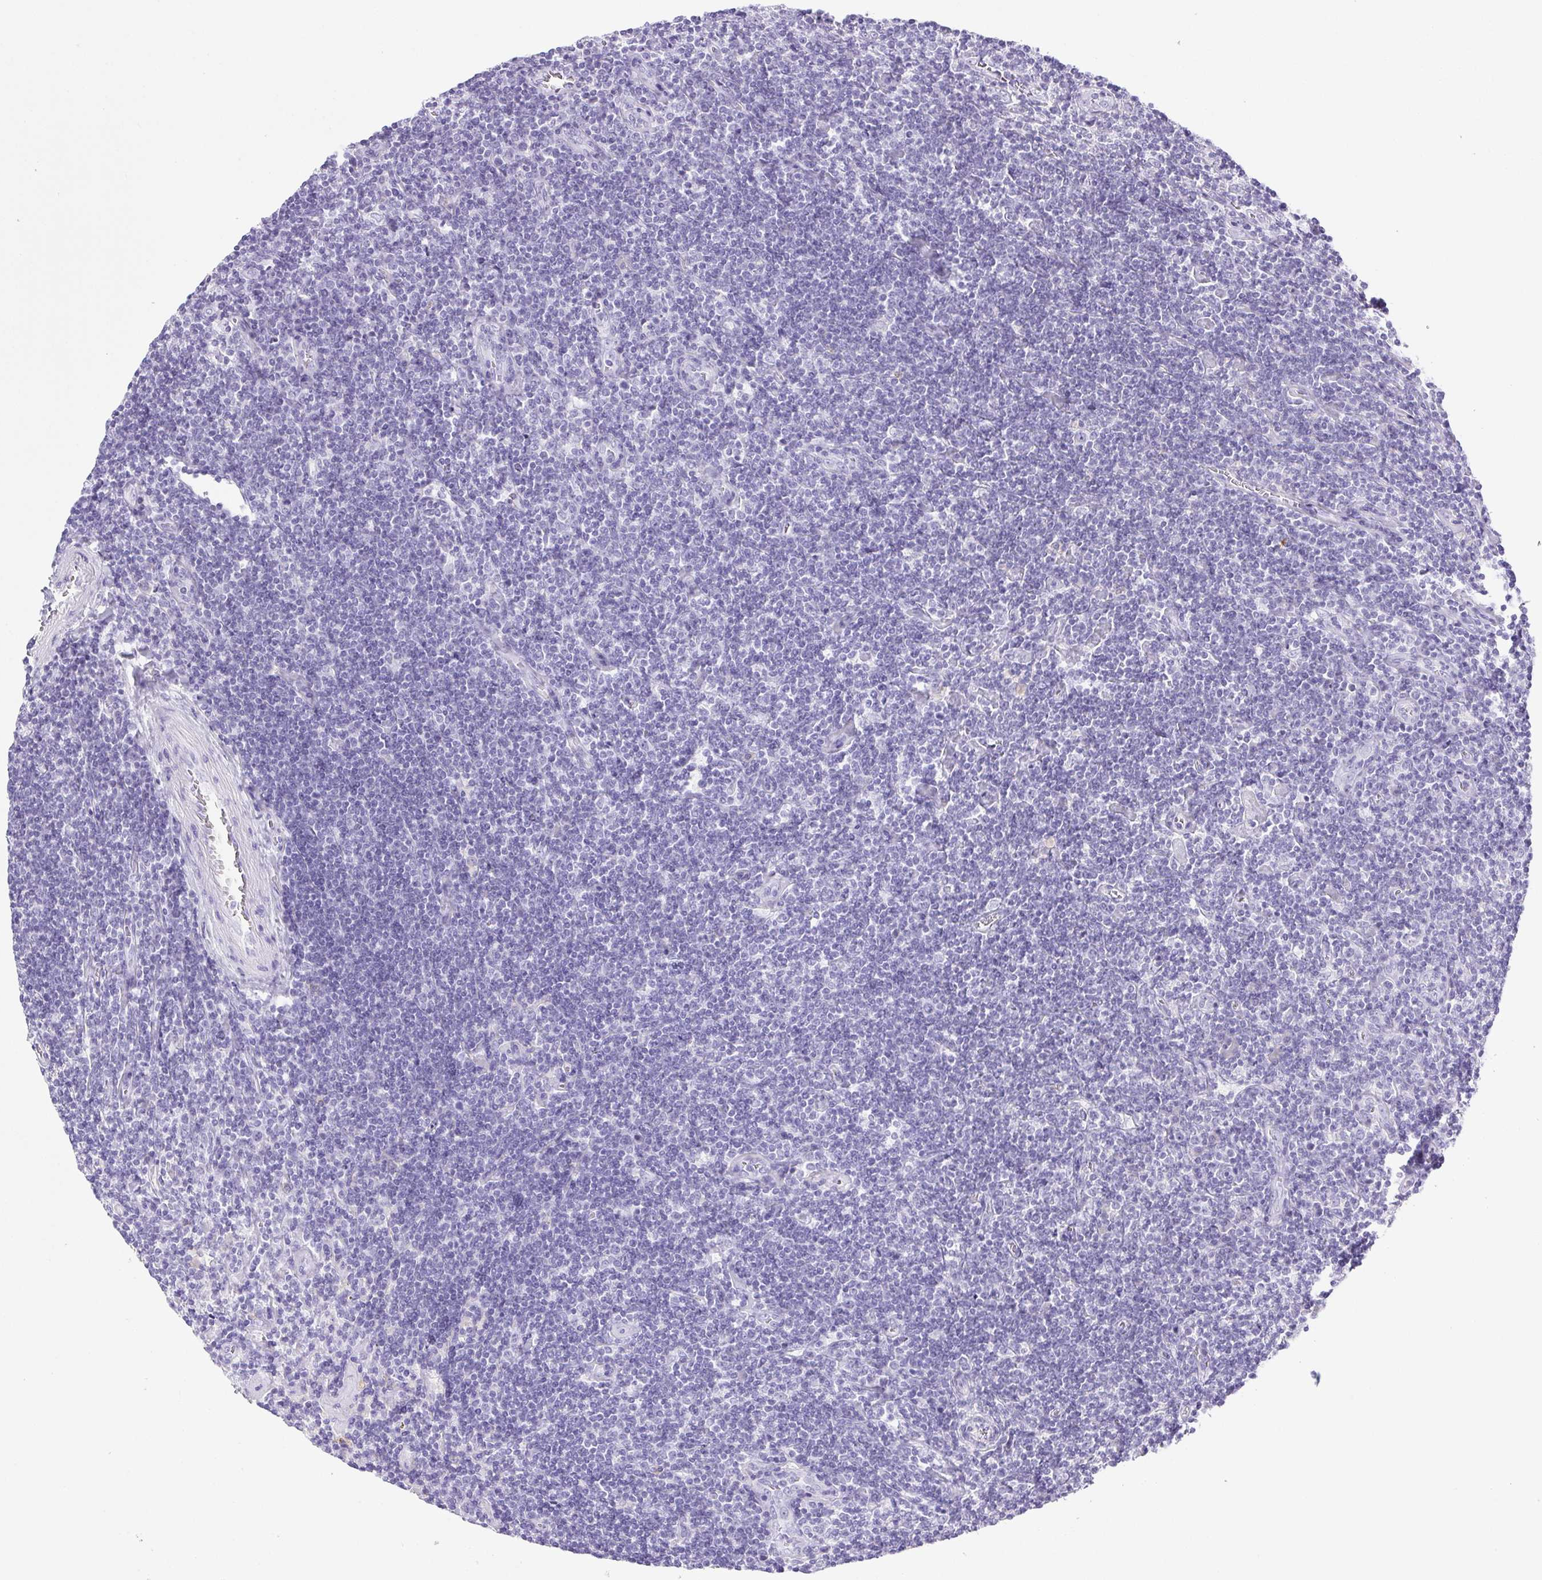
{"staining": {"intensity": "negative", "quantity": "none", "location": "none"}, "tissue": "lymphoma", "cell_type": "Tumor cells", "image_type": "cancer", "snomed": [{"axis": "morphology", "description": "Hodgkin's disease, NOS"}, {"axis": "topography", "description": "Lymph node"}], "caption": "DAB immunohistochemical staining of Hodgkin's disease exhibits no significant expression in tumor cells. (Immunohistochemistry (ihc), brightfield microscopy, high magnification).", "gene": "PAPPA2", "patient": {"sex": "male", "age": 40}}